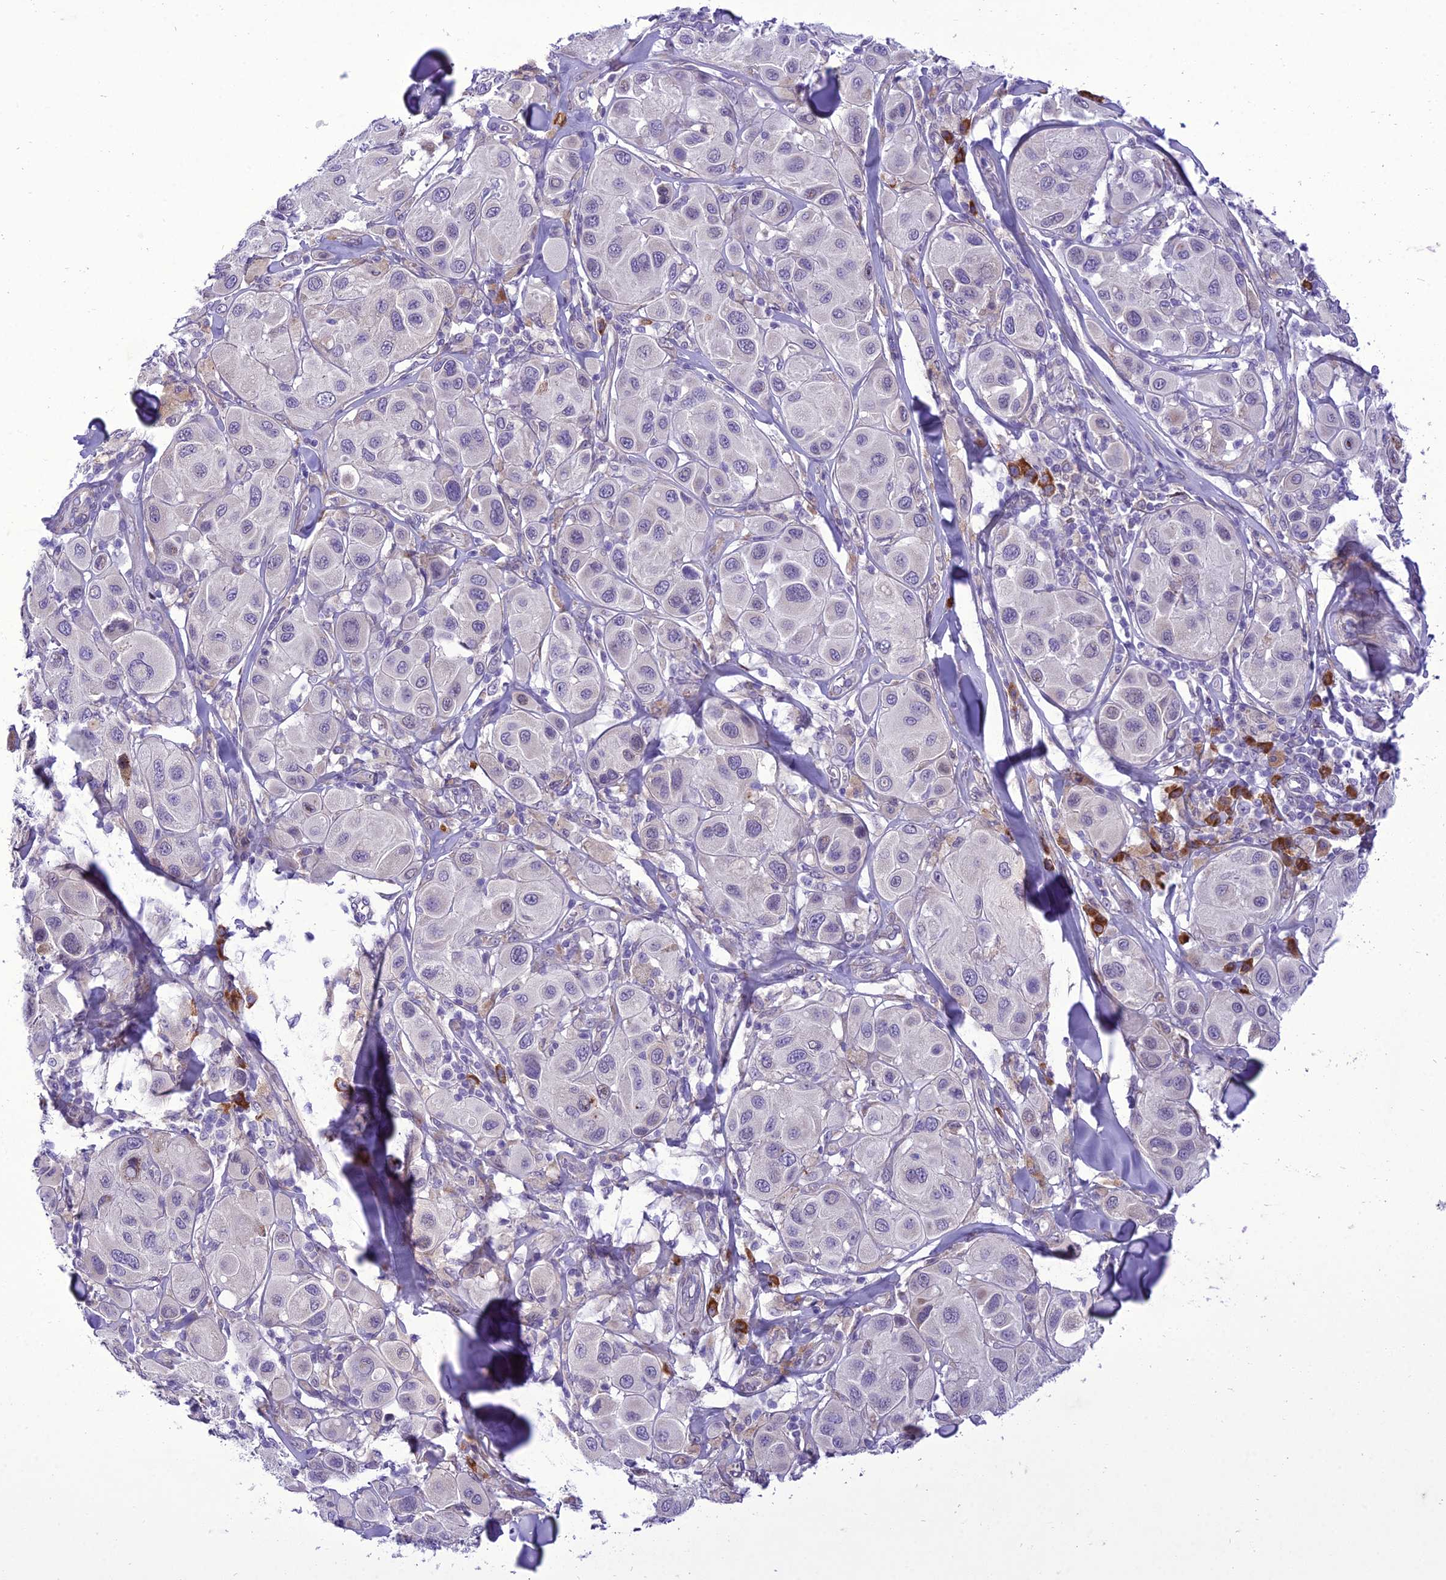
{"staining": {"intensity": "negative", "quantity": "none", "location": "none"}, "tissue": "melanoma", "cell_type": "Tumor cells", "image_type": "cancer", "snomed": [{"axis": "morphology", "description": "Malignant melanoma, Metastatic site"}, {"axis": "topography", "description": "Skin"}], "caption": "DAB immunohistochemical staining of human malignant melanoma (metastatic site) reveals no significant staining in tumor cells. (Stains: DAB (3,3'-diaminobenzidine) immunohistochemistry (IHC) with hematoxylin counter stain, Microscopy: brightfield microscopy at high magnification).", "gene": "NEURL2", "patient": {"sex": "male", "age": 41}}